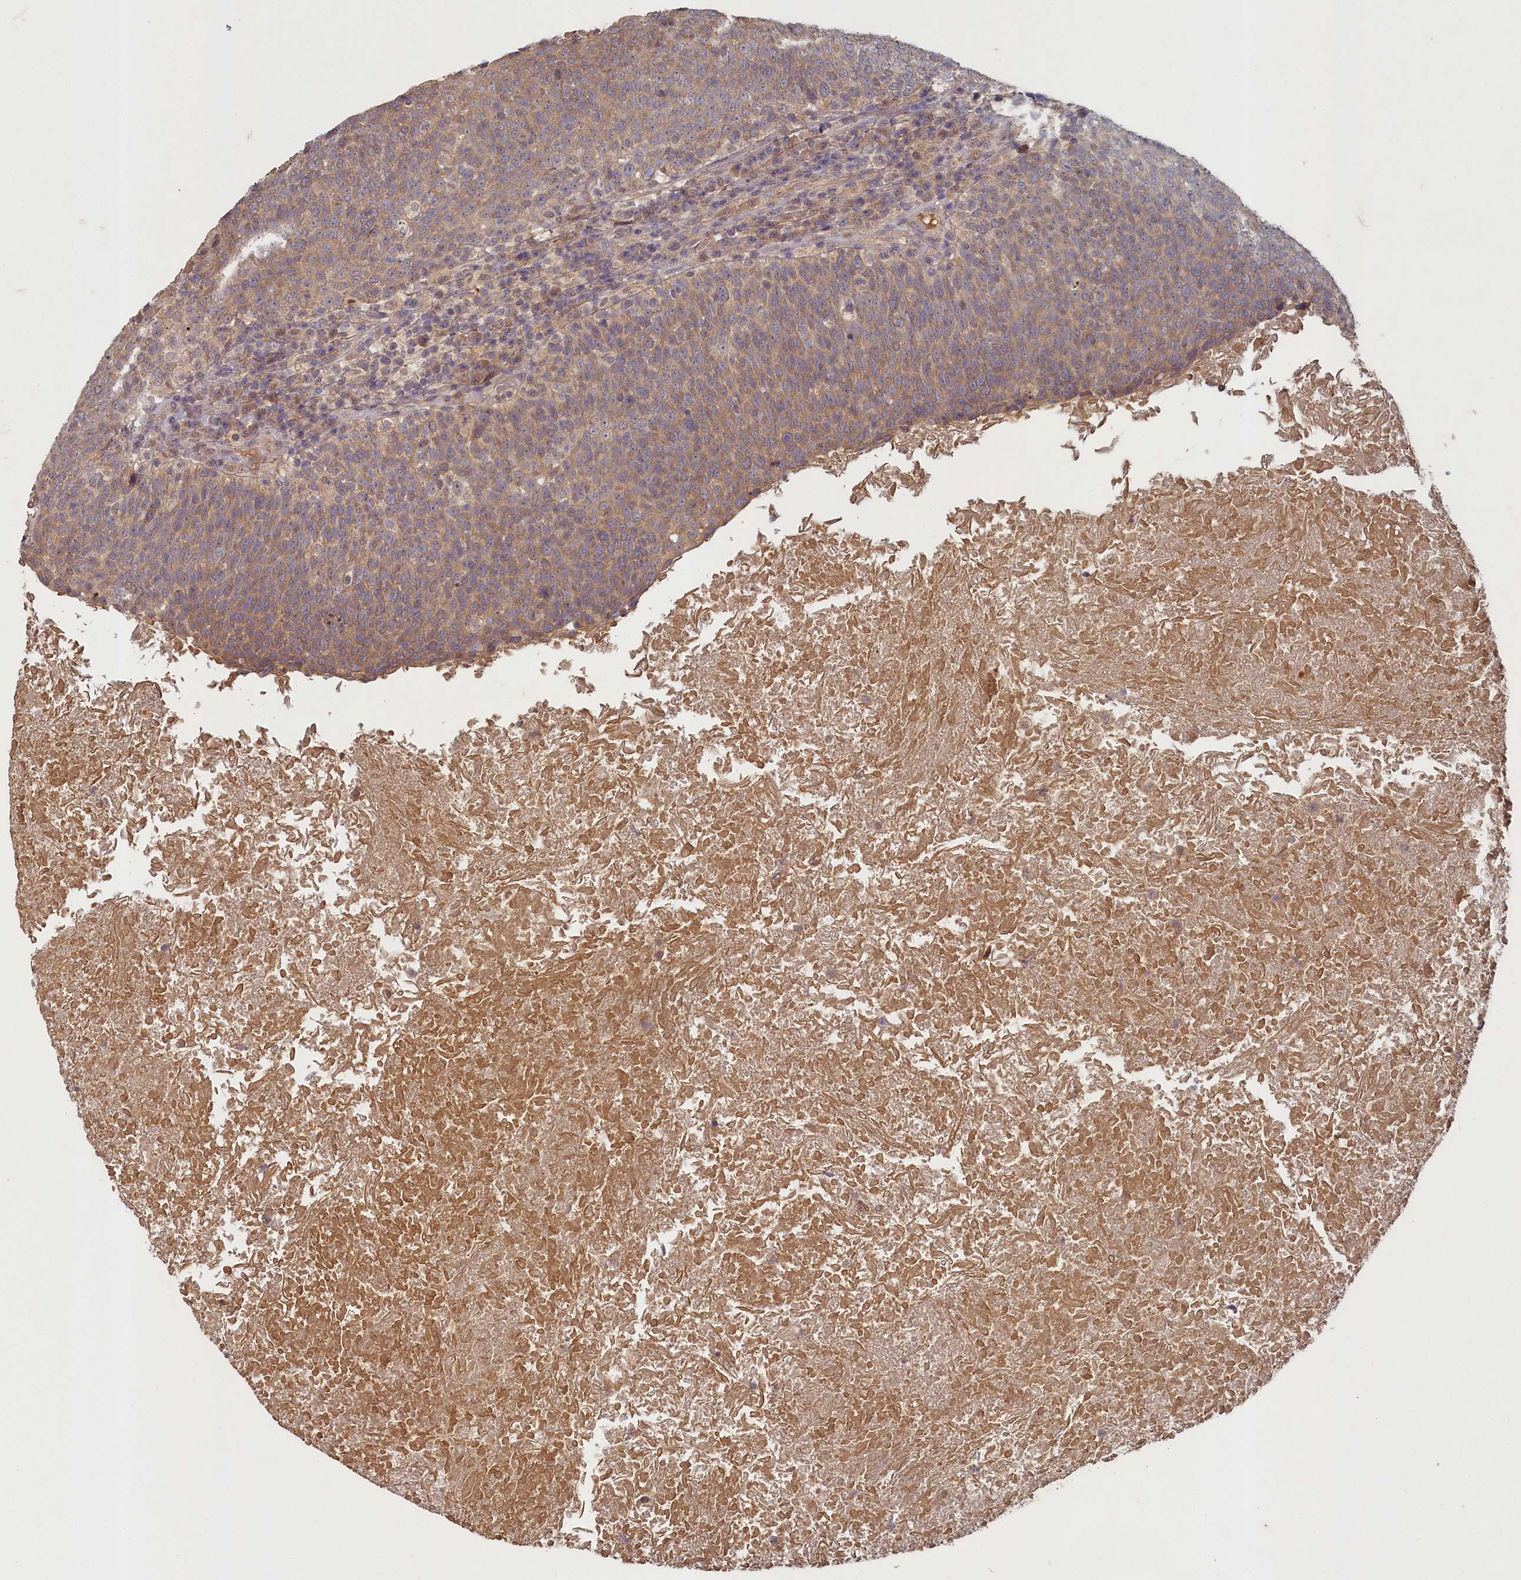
{"staining": {"intensity": "moderate", "quantity": ">75%", "location": "cytoplasmic/membranous"}, "tissue": "head and neck cancer", "cell_type": "Tumor cells", "image_type": "cancer", "snomed": [{"axis": "morphology", "description": "Squamous cell carcinoma, NOS"}, {"axis": "morphology", "description": "Squamous cell carcinoma, metastatic, NOS"}, {"axis": "topography", "description": "Lymph node"}, {"axis": "topography", "description": "Head-Neck"}], "caption": "Metastatic squamous cell carcinoma (head and neck) stained with a protein marker displays moderate staining in tumor cells.", "gene": "HERC3", "patient": {"sex": "male", "age": 62}}